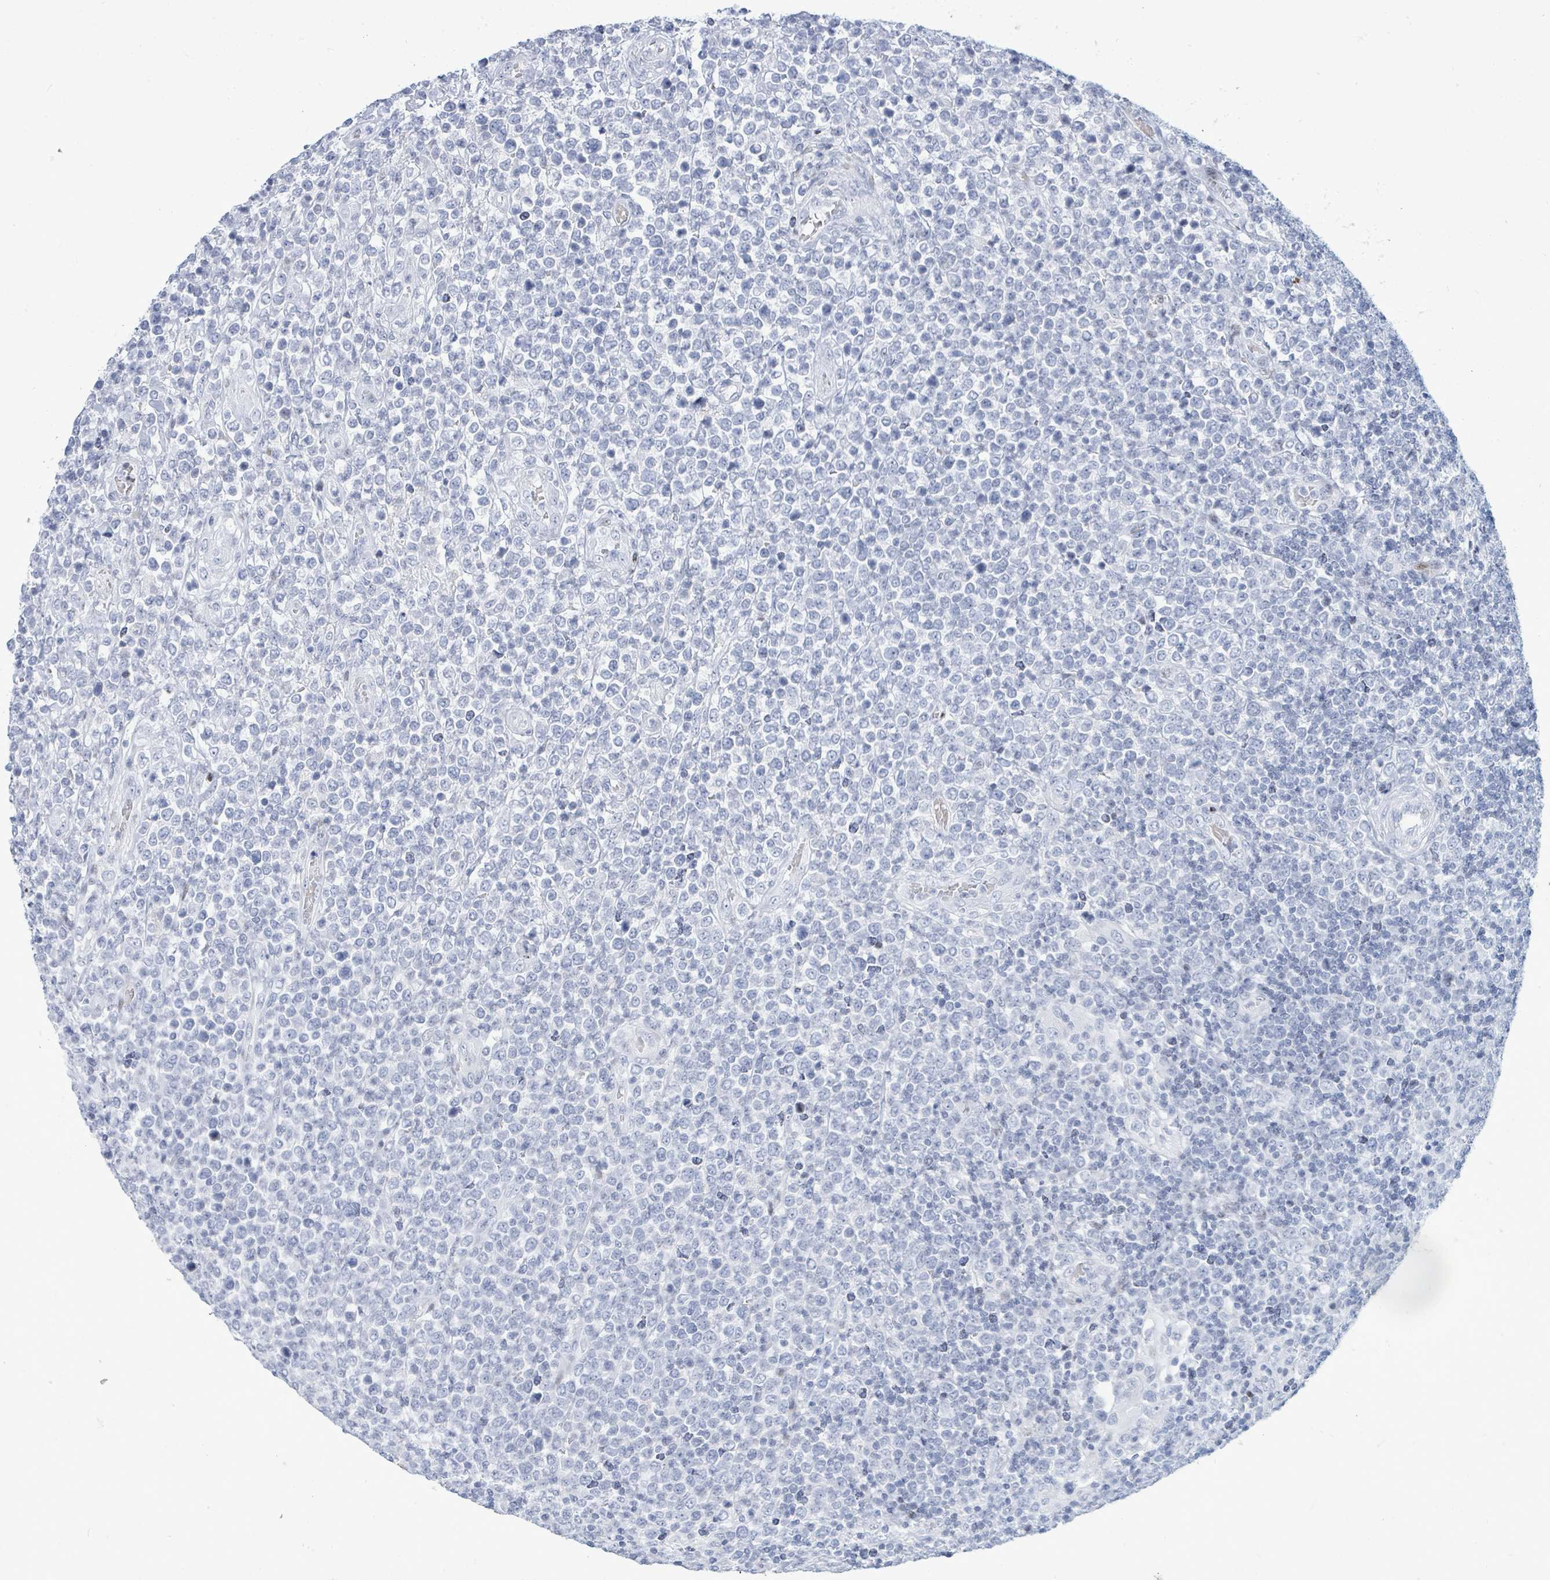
{"staining": {"intensity": "negative", "quantity": "none", "location": "none"}, "tissue": "lymphoma", "cell_type": "Tumor cells", "image_type": "cancer", "snomed": [{"axis": "morphology", "description": "Malignant lymphoma, non-Hodgkin's type, High grade"}, {"axis": "topography", "description": "Soft tissue"}], "caption": "A high-resolution image shows immunohistochemistry (IHC) staining of lymphoma, which shows no significant expression in tumor cells. Brightfield microscopy of immunohistochemistry (IHC) stained with DAB (3,3'-diaminobenzidine) (brown) and hematoxylin (blue), captured at high magnification.", "gene": "MALL", "patient": {"sex": "female", "age": 56}}